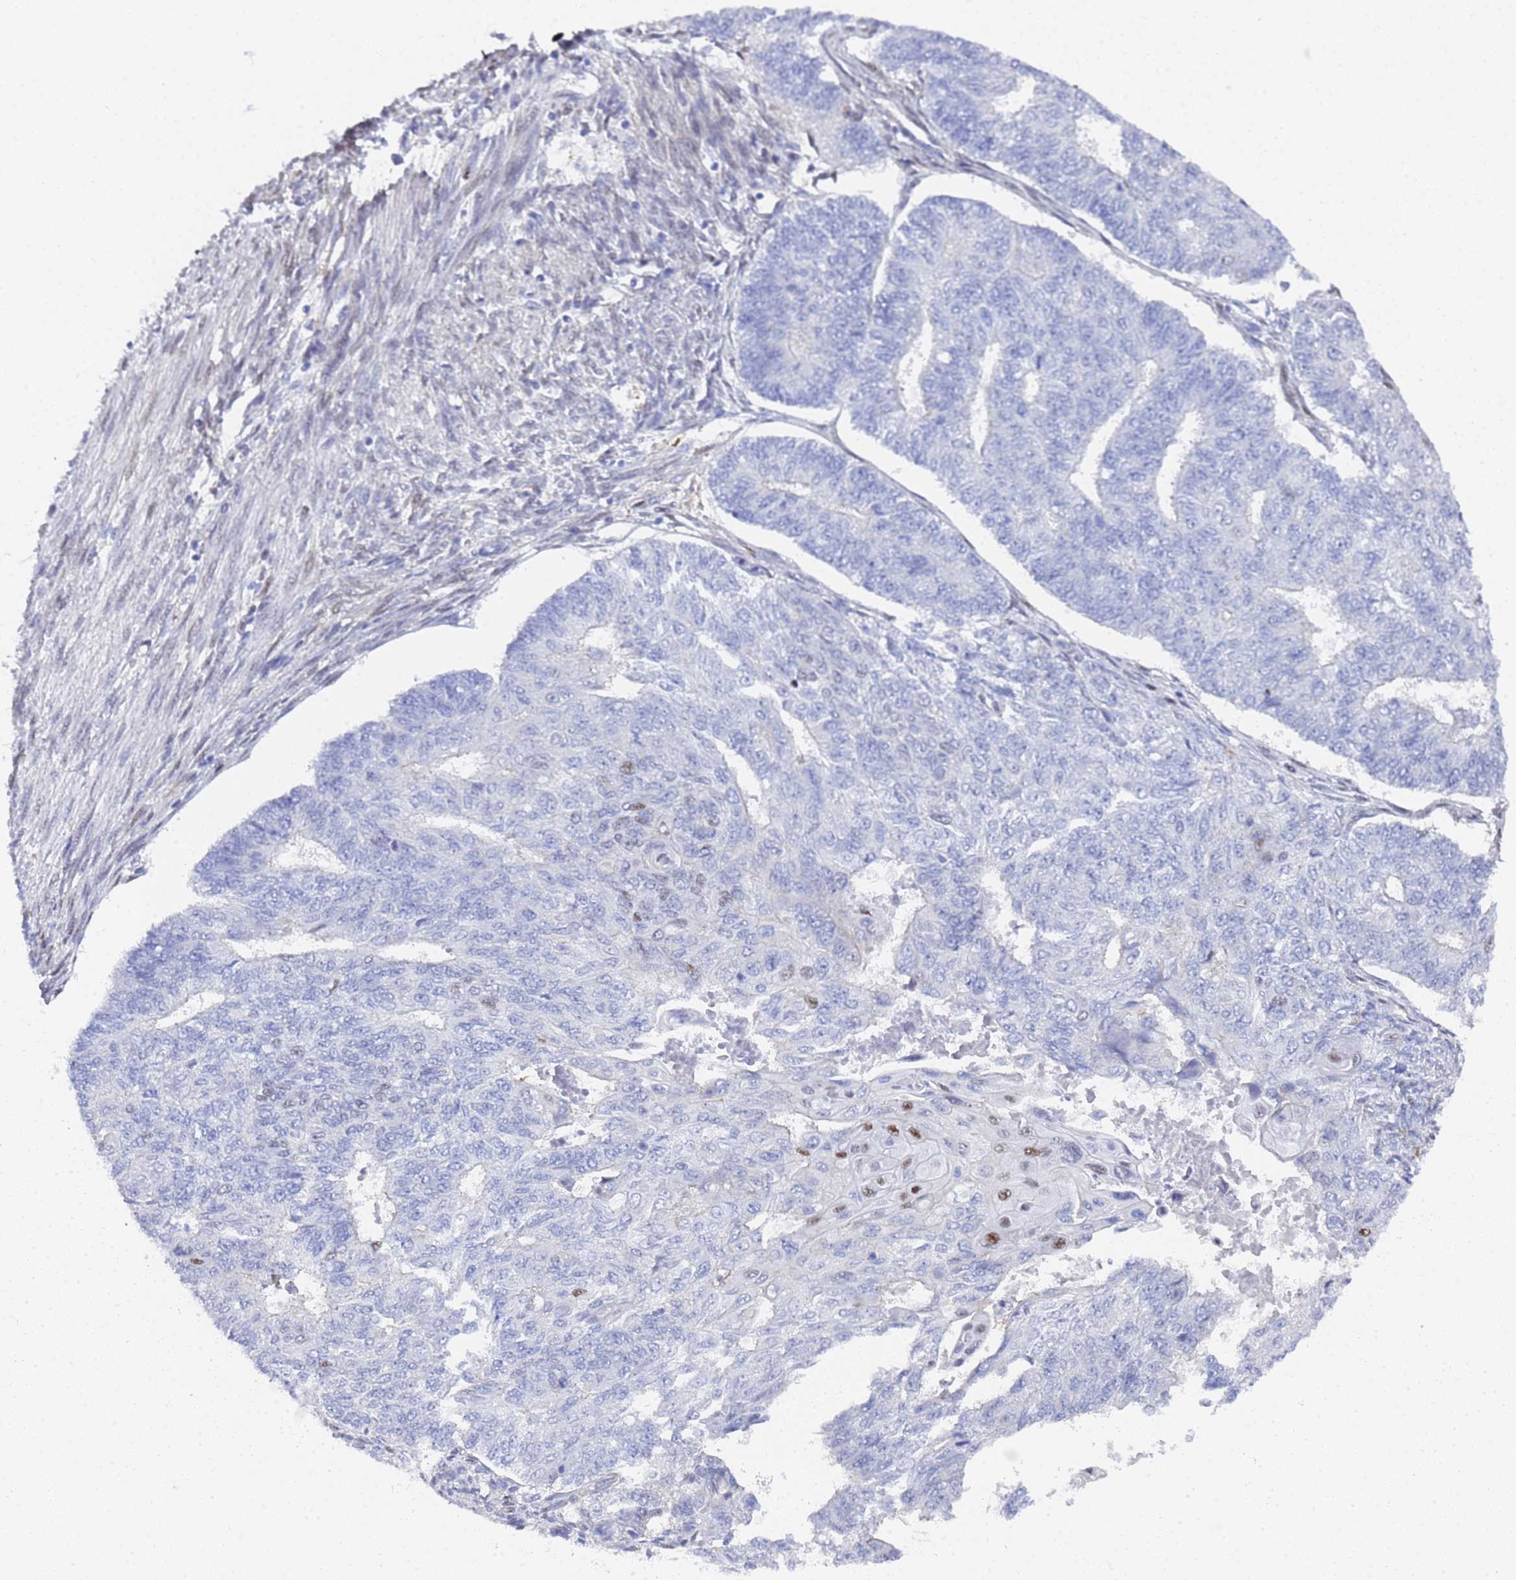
{"staining": {"intensity": "moderate", "quantity": "<25%", "location": "nuclear"}, "tissue": "endometrial cancer", "cell_type": "Tumor cells", "image_type": "cancer", "snomed": [{"axis": "morphology", "description": "Adenocarcinoma, NOS"}, {"axis": "topography", "description": "Endometrium"}], "caption": "IHC histopathology image of neoplastic tissue: human adenocarcinoma (endometrial) stained using immunohistochemistry displays low levels of moderate protein expression localized specifically in the nuclear of tumor cells, appearing as a nuclear brown color.", "gene": "PRRT4", "patient": {"sex": "female", "age": 32}}